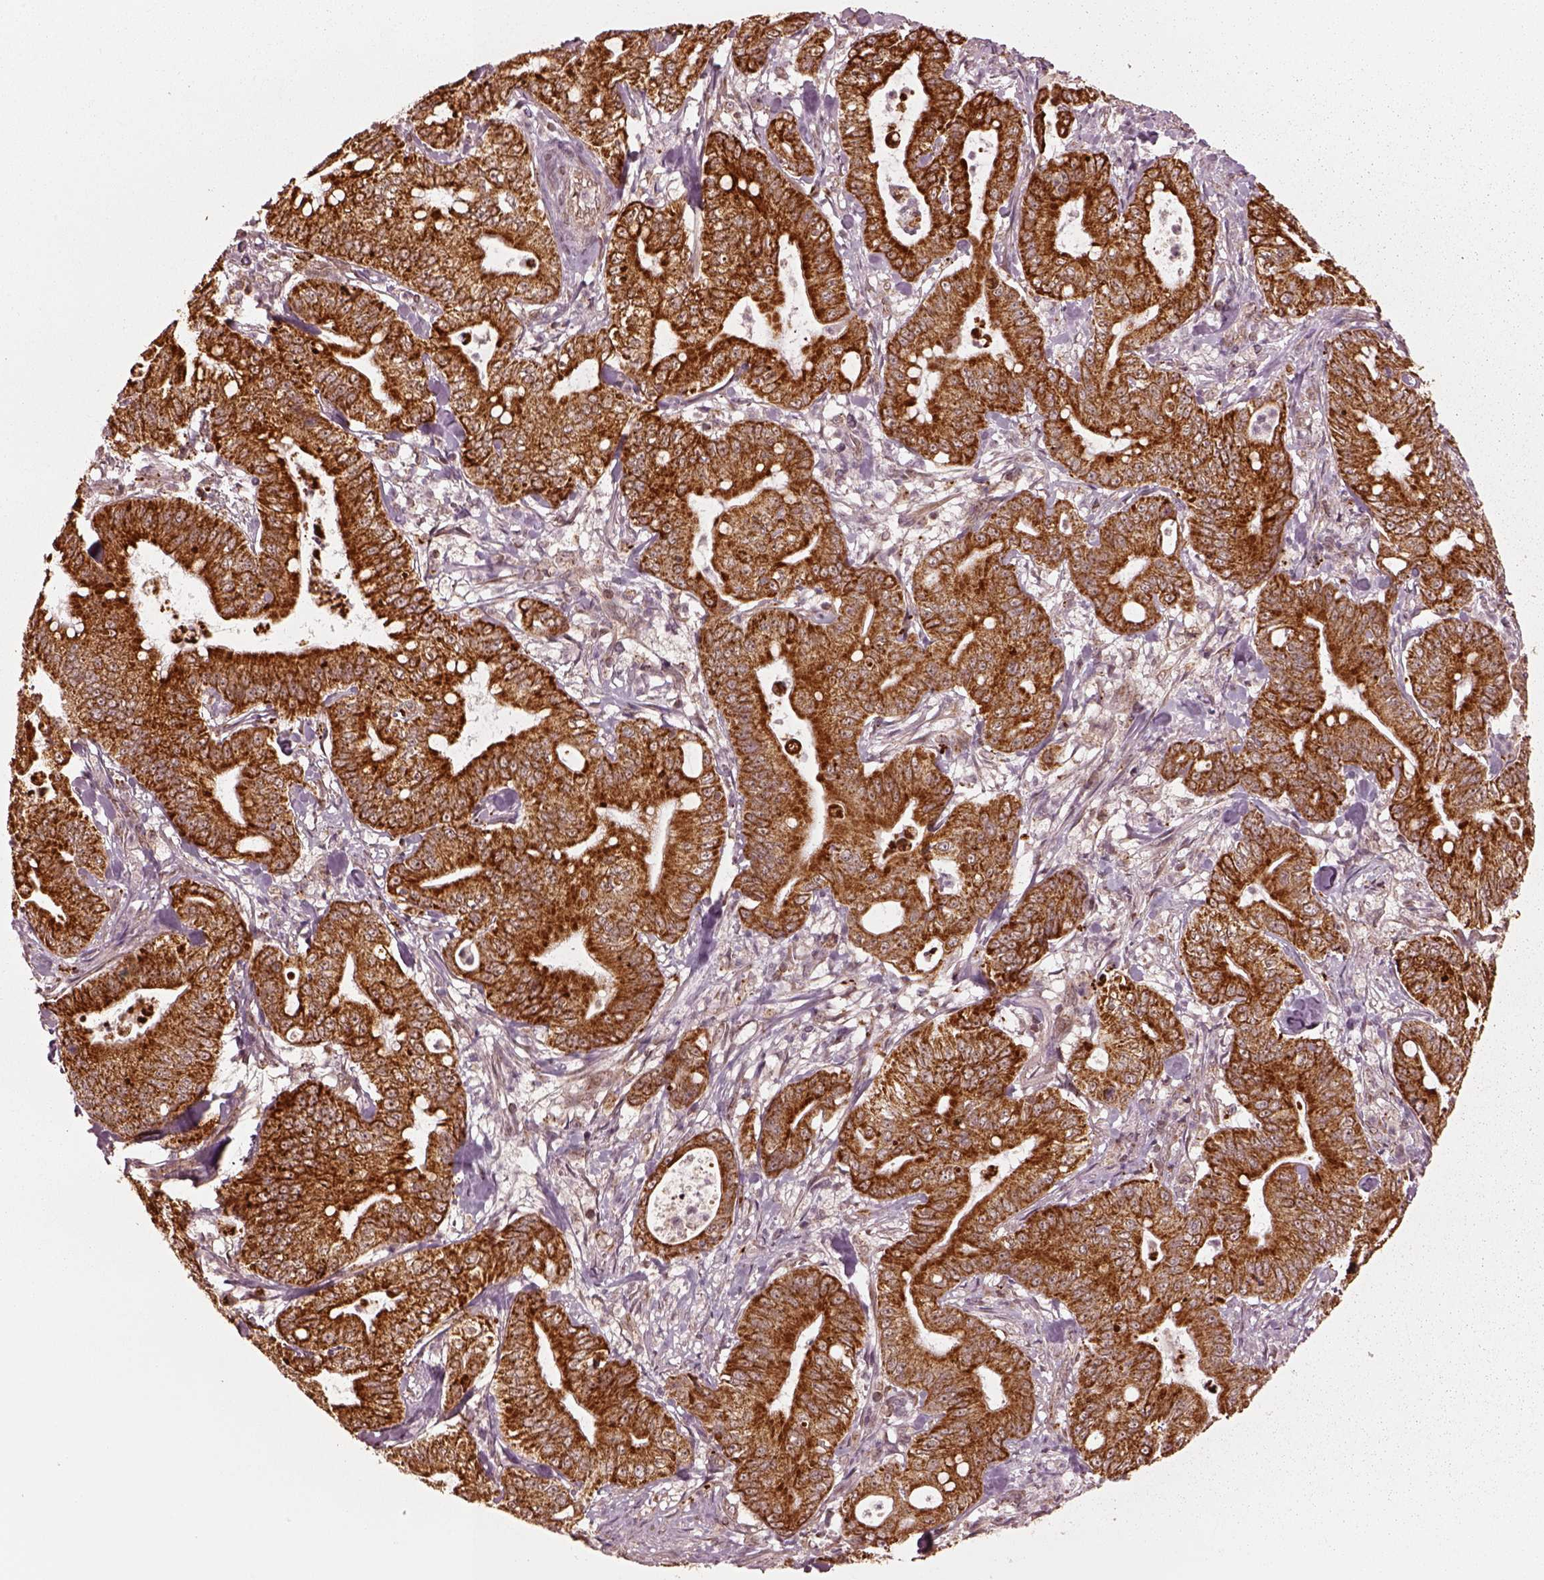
{"staining": {"intensity": "strong", "quantity": ">75%", "location": "cytoplasmic/membranous"}, "tissue": "pancreatic cancer", "cell_type": "Tumor cells", "image_type": "cancer", "snomed": [{"axis": "morphology", "description": "Adenocarcinoma, NOS"}, {"axis": "topography", "description": "Pancreas"}], "caption": "Immunohistochemistry staining of pancreatic adenocarcinoma, which exhibits high levels of strong cytoplasmic/membranous expression in approximately >75% of tumor cells indicating strong cytoplasmic/membranous protein expression. The staining was performed using DAB (3,3'-diaminobenzidine) (brown) for protein detection and nuclei were counterstained in hematoxylin (blue).", "gene": "SEL1L3", "patient": {"sex": "male", "age": 71}}